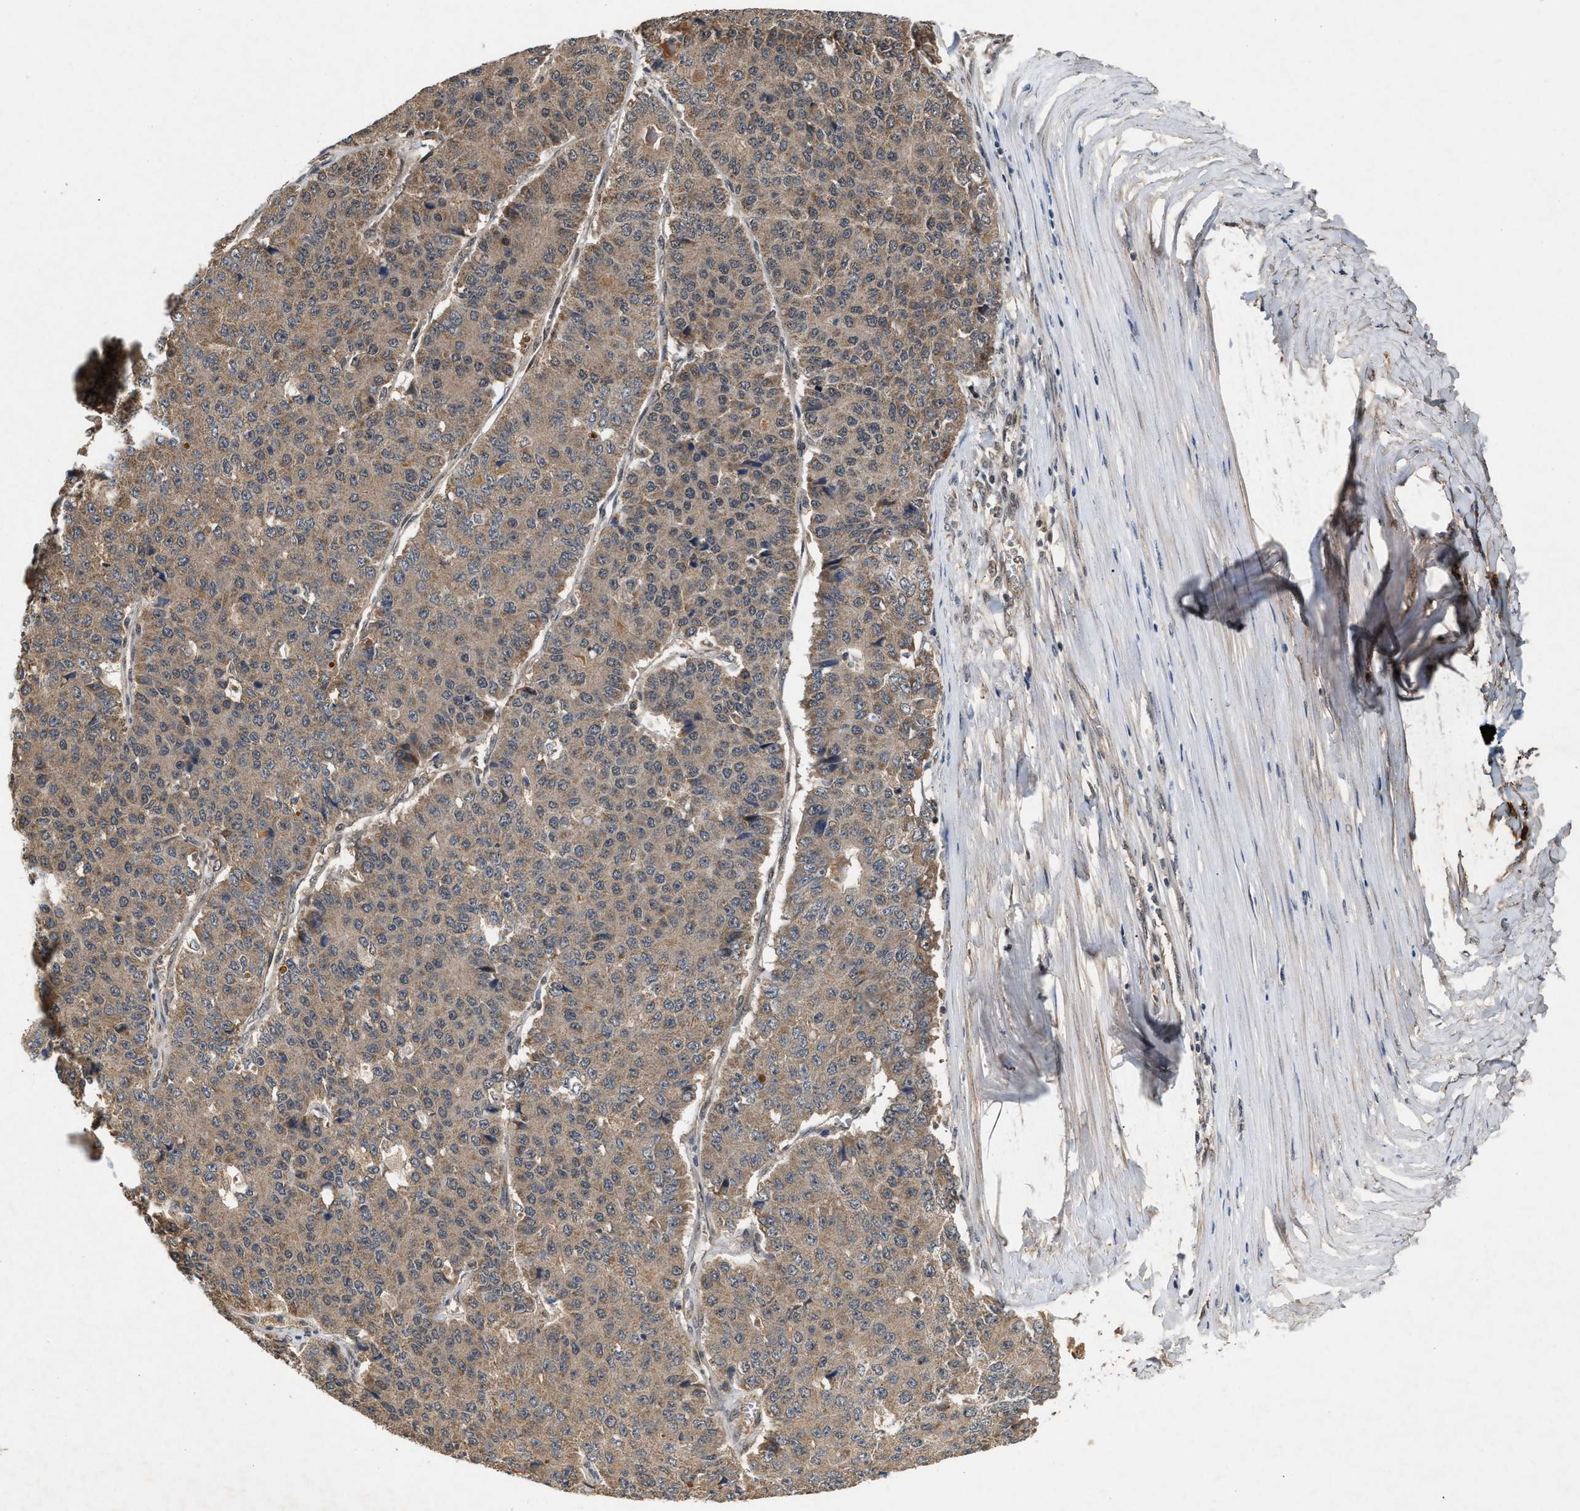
{"staining": {"intensity": "moderate", "quantity": ">75%", "location": "cytoplasmic/membranous"}, "tissue": "pancreatic cancer", "cell_type": "Tumor cells", "image_type": "cancer", "snomed": [{"axis": "morphology", "description": "Adenocarcinoma, NOS"}, {"axis": "topography", "description": "Pancreas"}], "caption": "Immunohistochemical staining of human pancreatic adenocarcinoma exhibits medium levels of moderate cytoplasmic/membranous protein positivity in about >75% of tumor cells. The staining was performed using DAB (3,3'-diaminobenzidine), with brown indicating positive protein expression. Nuclei are stained blue with hematoxylin.", "gene": "RUSC2", "patient": {"sex": "male", "age": 50}}